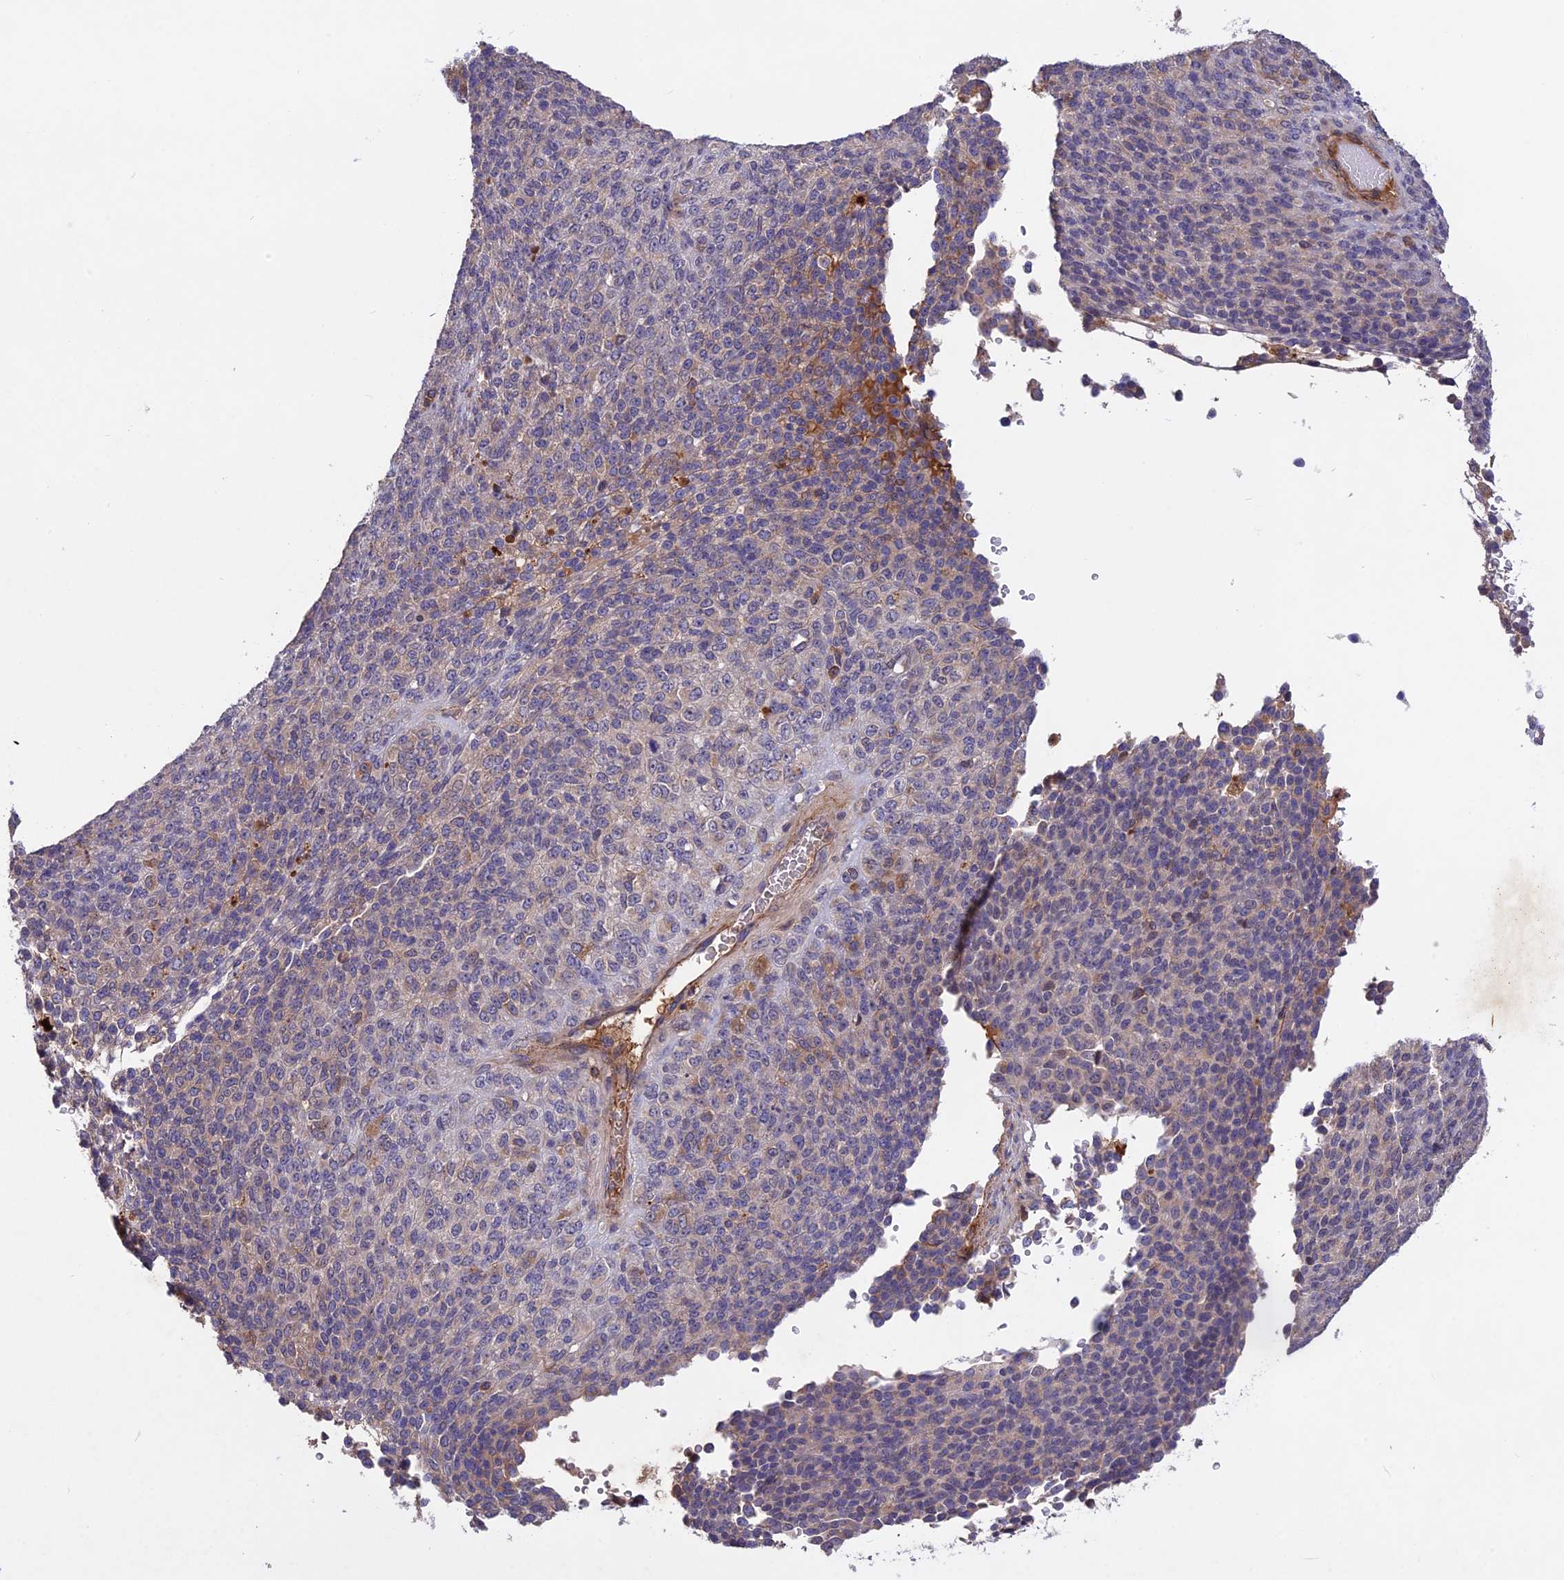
{"staining": {"intensity": "weak", "quantity": "<25%", "location": "cytoplasmic/membranous"}, "tissue": "melanoma", "cell_type": "Tumor cells", "image_type": "cancer", "snomed": [{"axis": "morphology", "description": "Malignant melanoma, Metastatic site"}, {"axis": "topography", "description": "Brain"}], "caption": "Melanoma stained for a protein using IHC exhibits no expression tumor cells.", "gene": "ADO", "patient": {"sex": "female", "age": 56}}